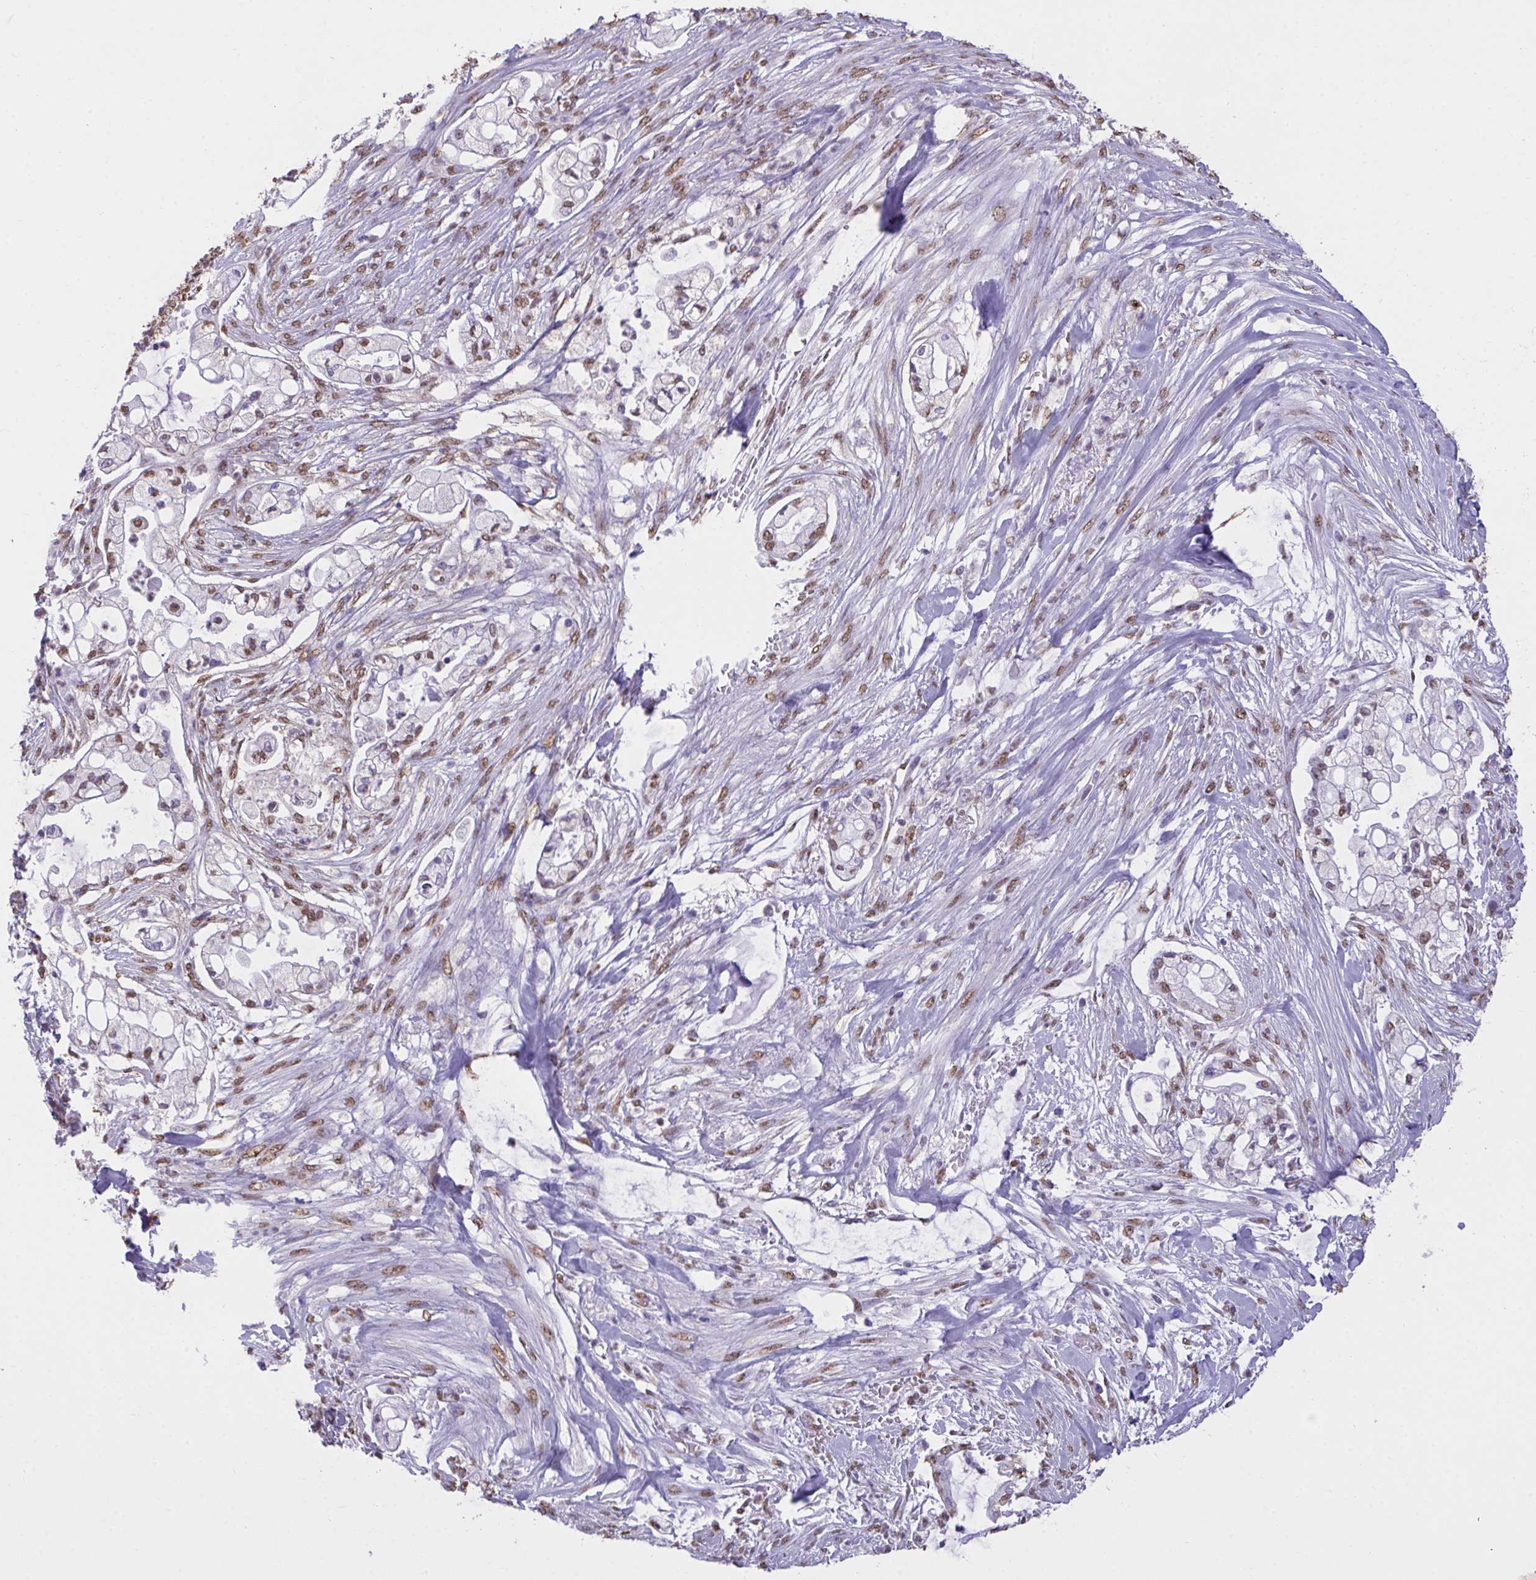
{"staining": {"intensity": "moderate", "quantity": "25%-75%", "location": "nuclear"}, "tissue": "pancreatic cancer", "cell_type": "Tumor cells", "image_type": "cancer", "snomed": [{"axis": "morphology", "description": "Adenocarcinoma, NOS"}, {"axis": "topography", "description": "Pancreas"}], "caption": "Immunohistochemical staining of adenocarcinoma (pancreatic) displays moderate nuclear protein expression in approximately 25%-75% of tumor cells. (brown staining indicates protein expression, while blue staining denotes nuclei).", "gene": "SEMA6B", "patient": {"sex": "female", "age": 69}}